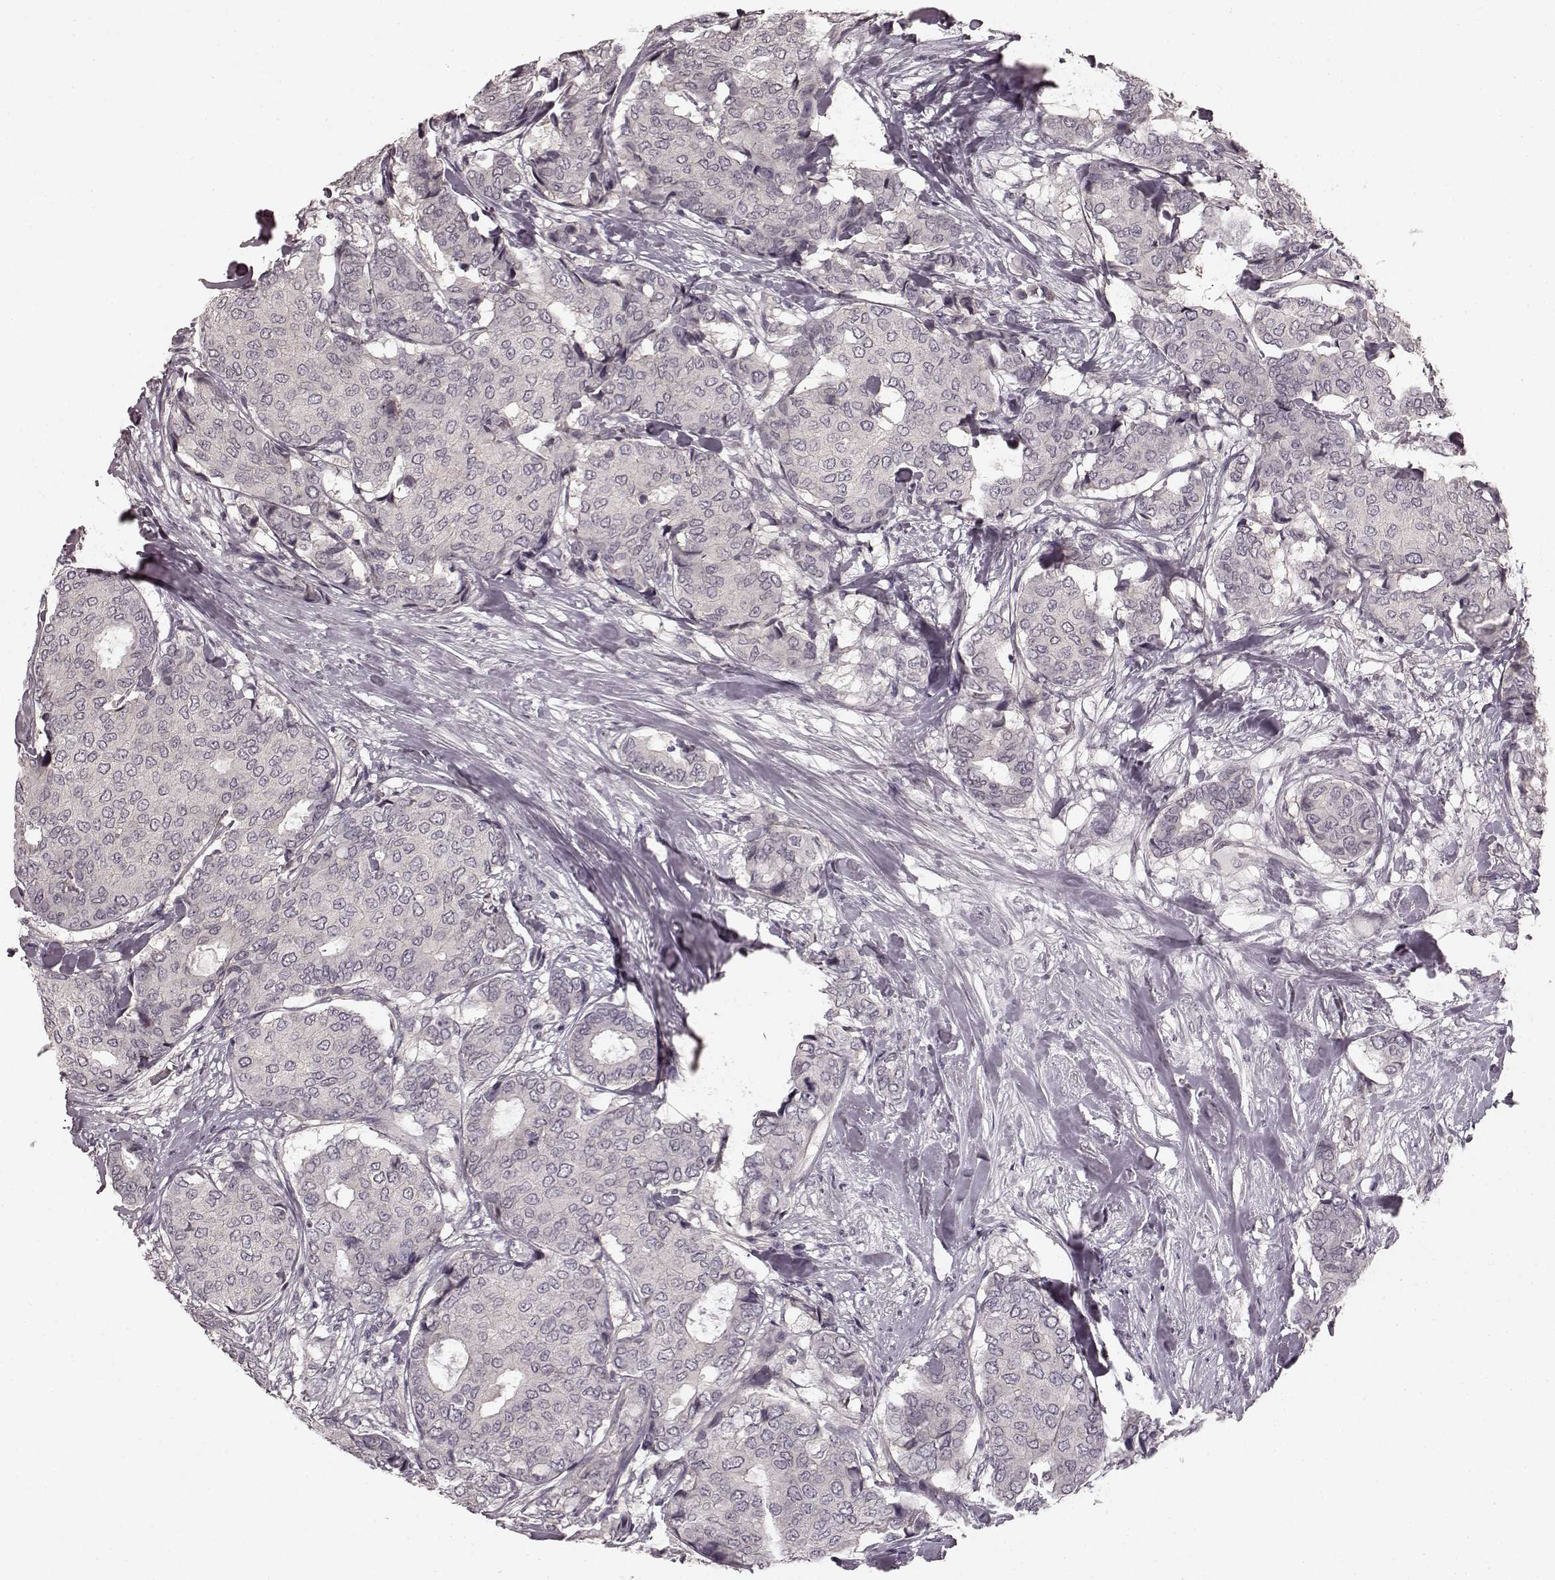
{"staining": {"intensity": "negative", "quantity": "none", "location": "none"}, "tissue": "breast cancer", "cell_type": "Tumor cells", "image_type": "cancer", "snomed": [{"axis": "morphology", "description": "Duct carcinoma"}, {"axis": "topography", "description": "Breast"}], "caption": "Tumor cells are negative for brown protein staining in breast cancer (infiltrating ductal carcinoma).", "gene": "PRKCE", "patient": {"sex": "female", "age": 75}}